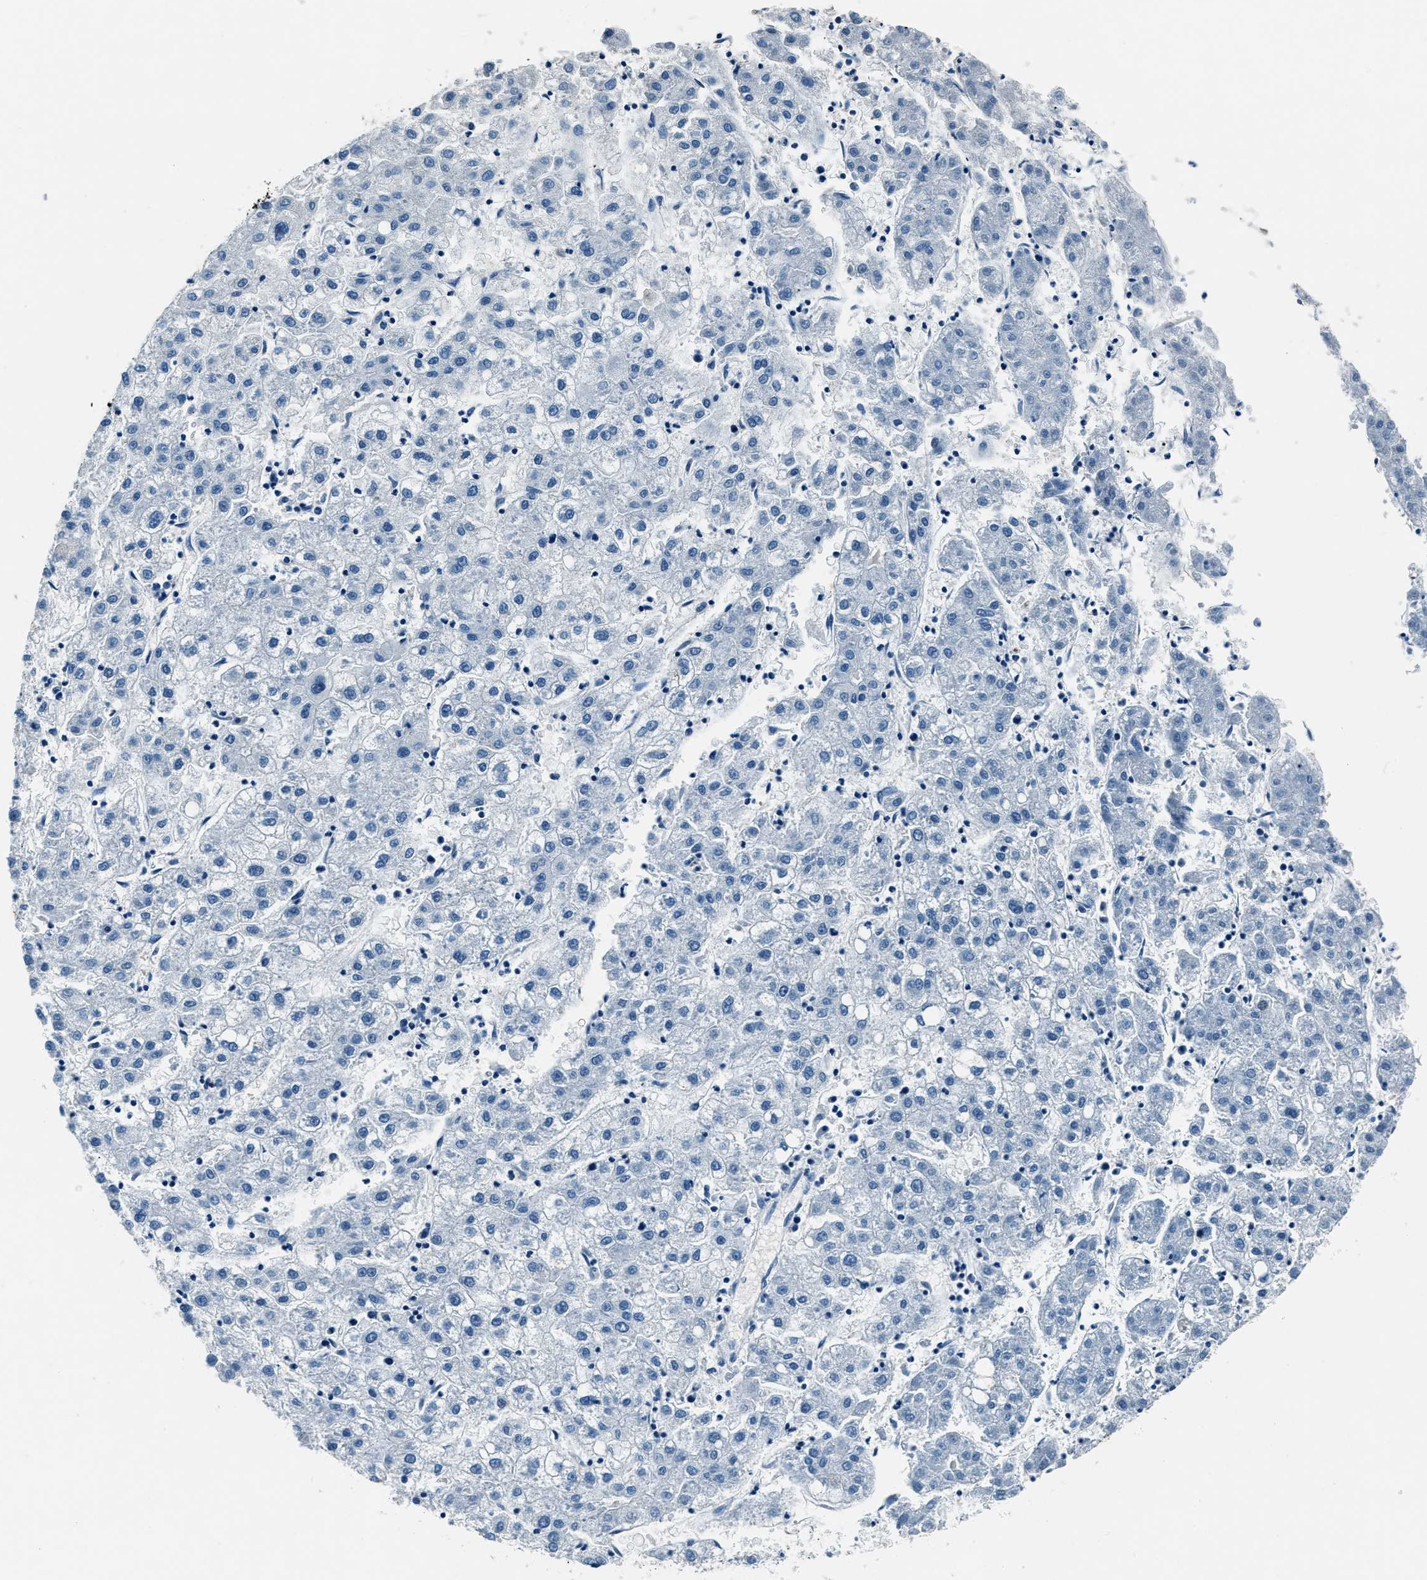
{"staining": {"intensity": "negative", "quantity": "none", "location": "none"}, "tissue": "liver cancer", "cell_type": "Tumor cells", "image_type": "cancer", "snomed": [{"axis": "morphology", "description": "Carcinoma, Hepatocellular, NOS"}, {"axis": "topography", "description": "Liver"}], "caption": "This photomicrograph is of liver cancer stained with immunohistochemistry (IHC) to label a protein in brown with the nuclei are counter-stained blue. There is no expression in tumor cells.", "gene": "PTPDC1", "patient": {"sex": "male", "age": 72}}